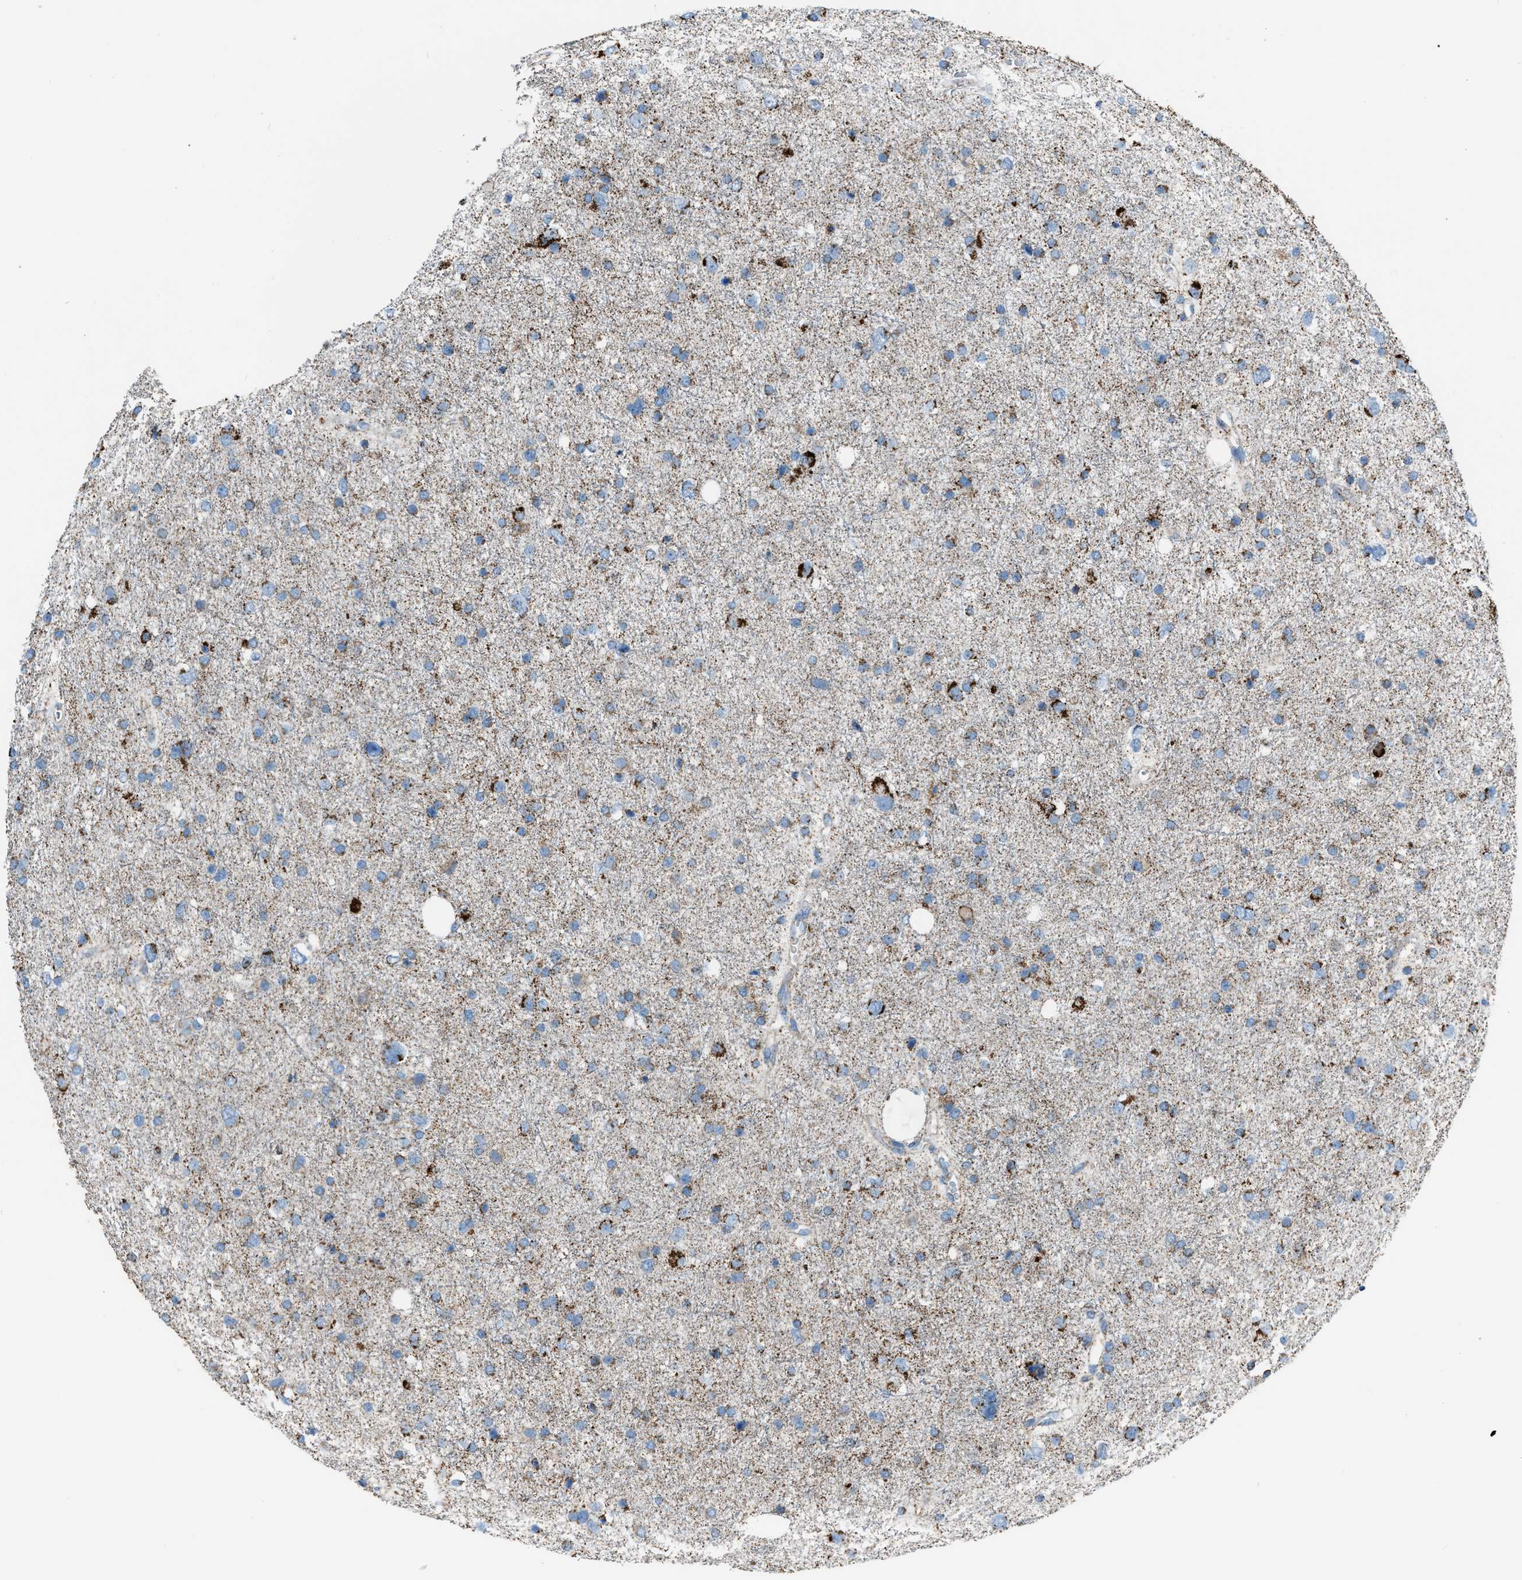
{"staining": {"intensity": "strong", "quantity": "25%-75%", "location": "cytoplasmic/membranous"}, "tissue": "glioma", "cell_type": "Tumor cells", "image_type": "cancer", "snomed": [{"axis": "morphology", "description": "Glioma, malignant, Low grade"}, {"axis": "topography", "description": "Brain"}], "caption": "Human malignant low-grade glioma stained for a protein (brown) reveals strong cytoplasmic/membranous positive expression in approximately 25%-75% of tumor cells.", "gene": "MDH2", "patient": {"sex": "female", "age": 37}}